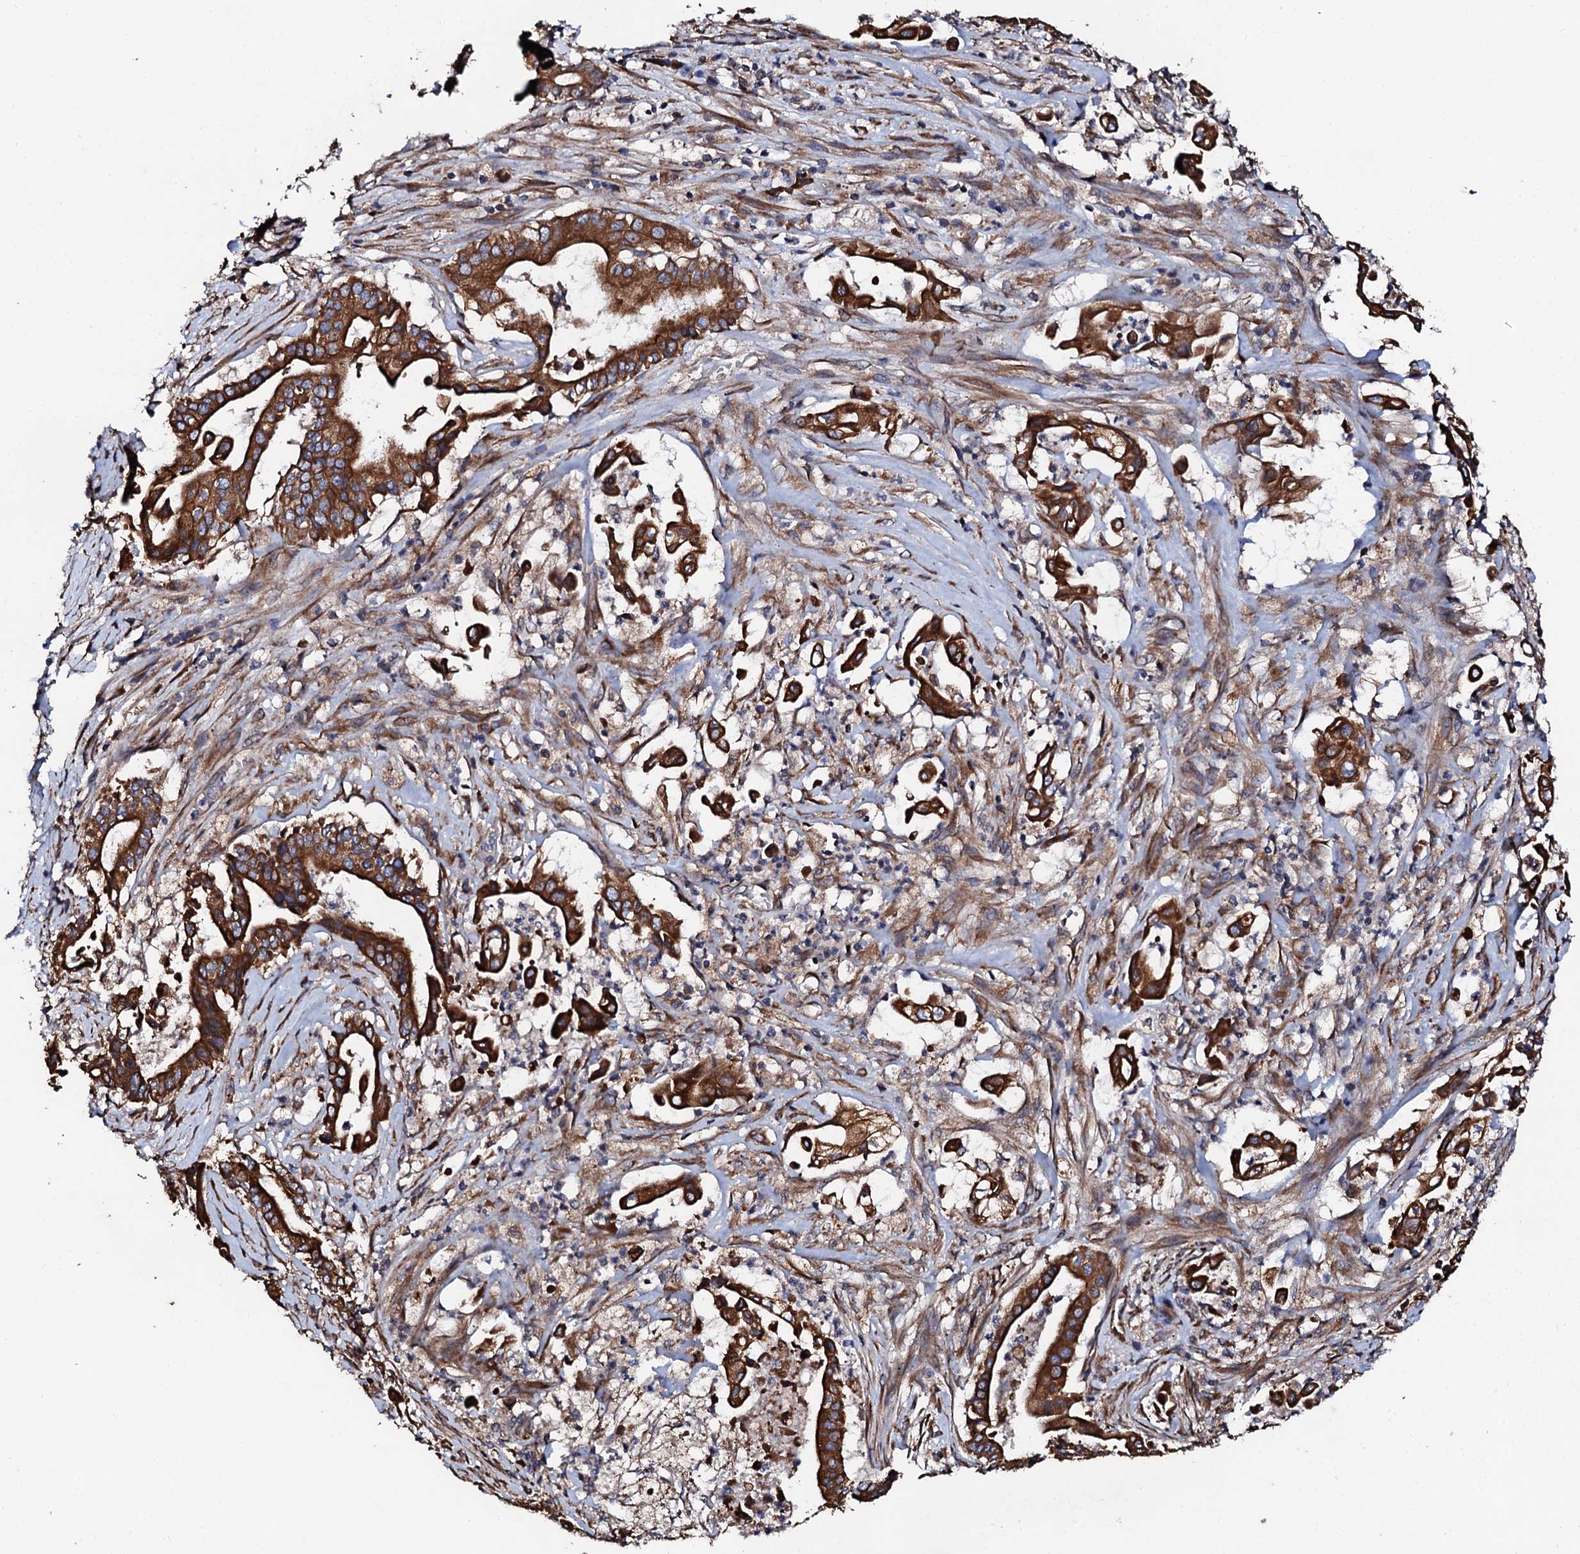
{"staining": {"intensity": "strong", "quantity": ">75%", "location": "cytoplasmic/membranous"}, "tissue": "pancreatic cancer", "cell_type": "Tumor cells", "image_type": "cancer", "snomed": [{"axis": "morphology", "description": "Adenocarcinoma, NOS"}, {"axis": "topography", "description": "Pancreas"}], "caption": "IHC histopathology image of pancreatic cancer (adenocarcinoma) stained for a protein (brown), which exhibits high levels of strong cytoplasmic/membranous expression in about >75% of tumor cells.", "gene": "CKAP5", "patient": {"sex": "female", "age": 77}}